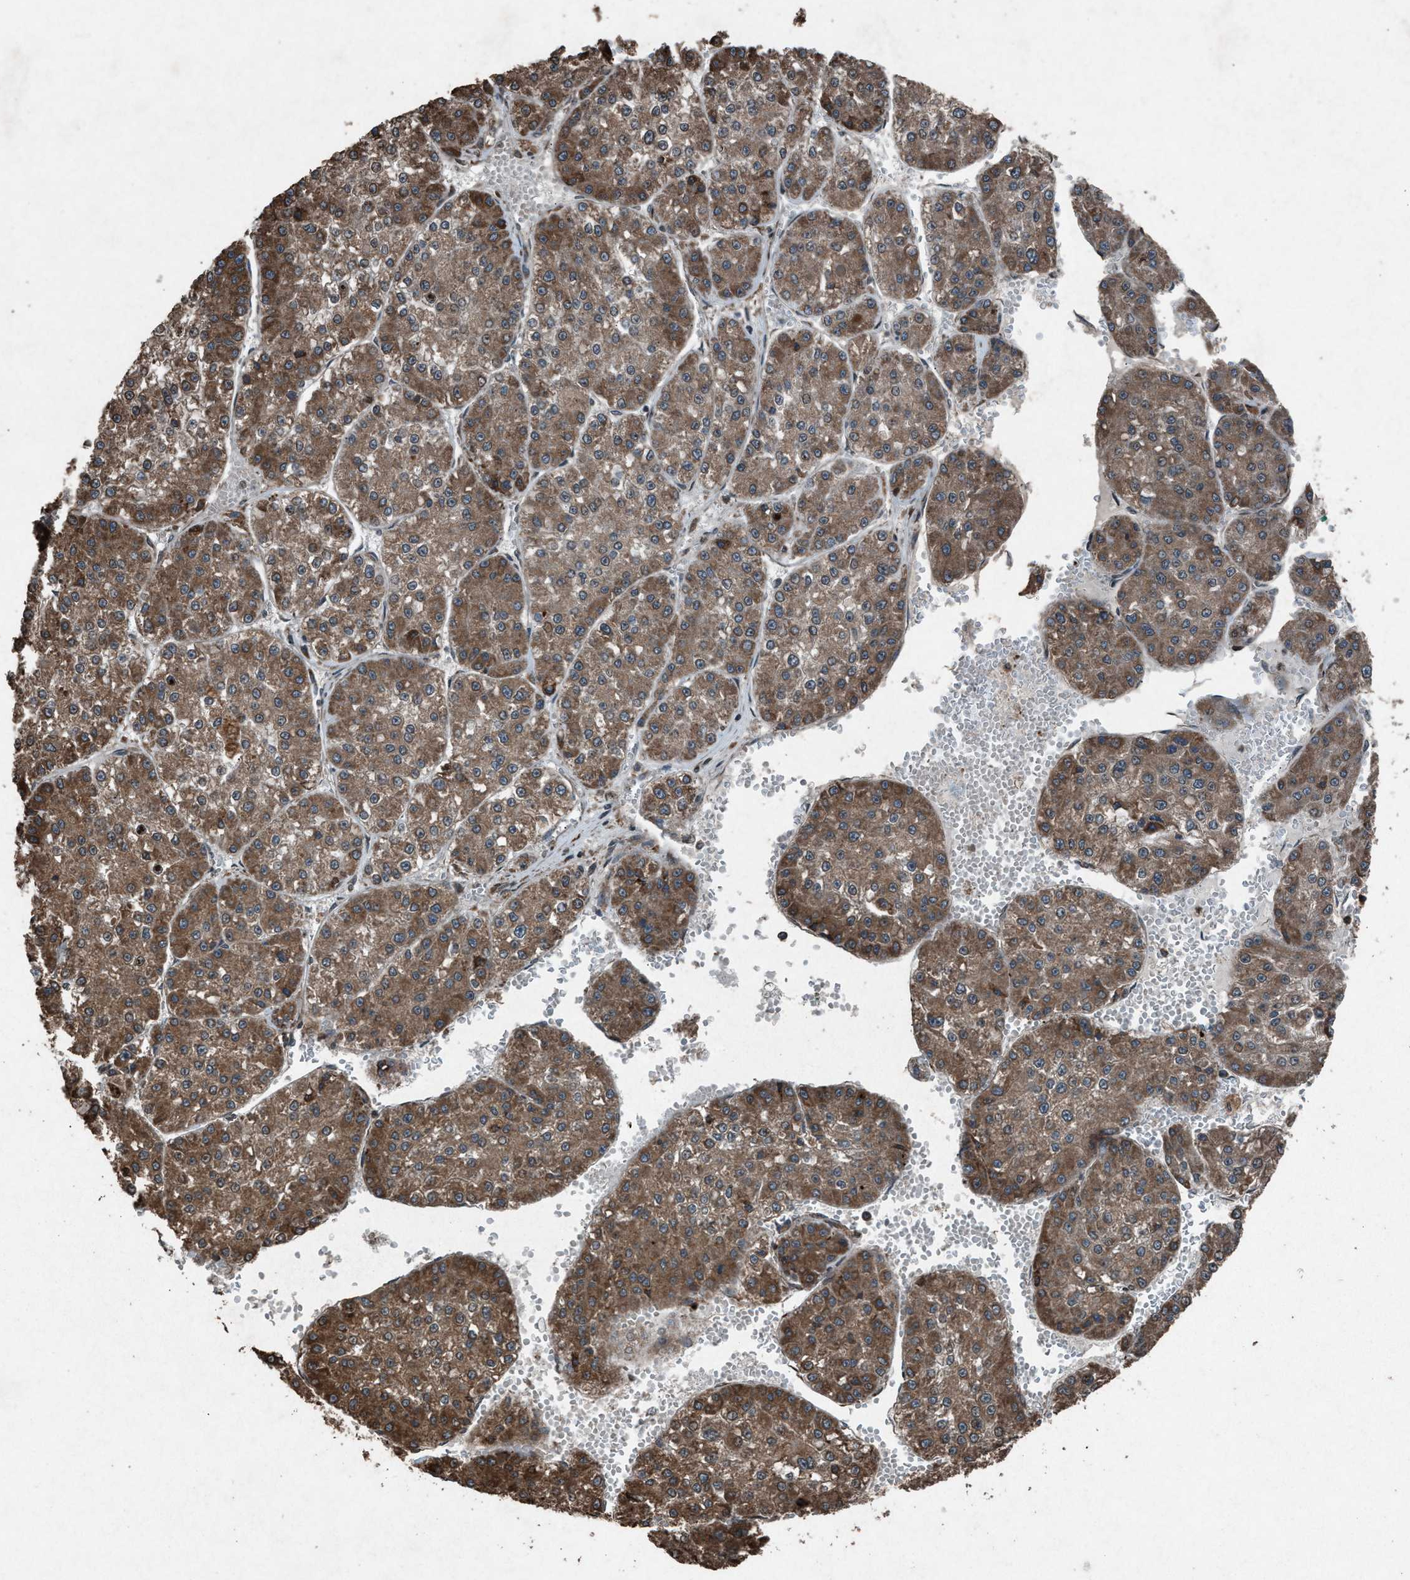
{"staining": {"intensity": "moderate", "quantity": ">75%", "location": "cytoplasmic/membranous"}, "tissue": "liver cancer", "cell_type": "Tumor cells", "image_type": "cancer", "snomed": [{"axis": "morphology", "description": "Carcinoma, Hepatocellular, NOS"}, {"axis": "topography", "description": "Liver"}], "caption": "This is an image of immunohistochemistry (IHC) staining of liver cancer (hepatocellular carcinoma), which shows moderate positivity in the cytoplasmic/membranous of tumor cells.", "gene": "CALR", "patient": {"sex": "female", "age": 73}}